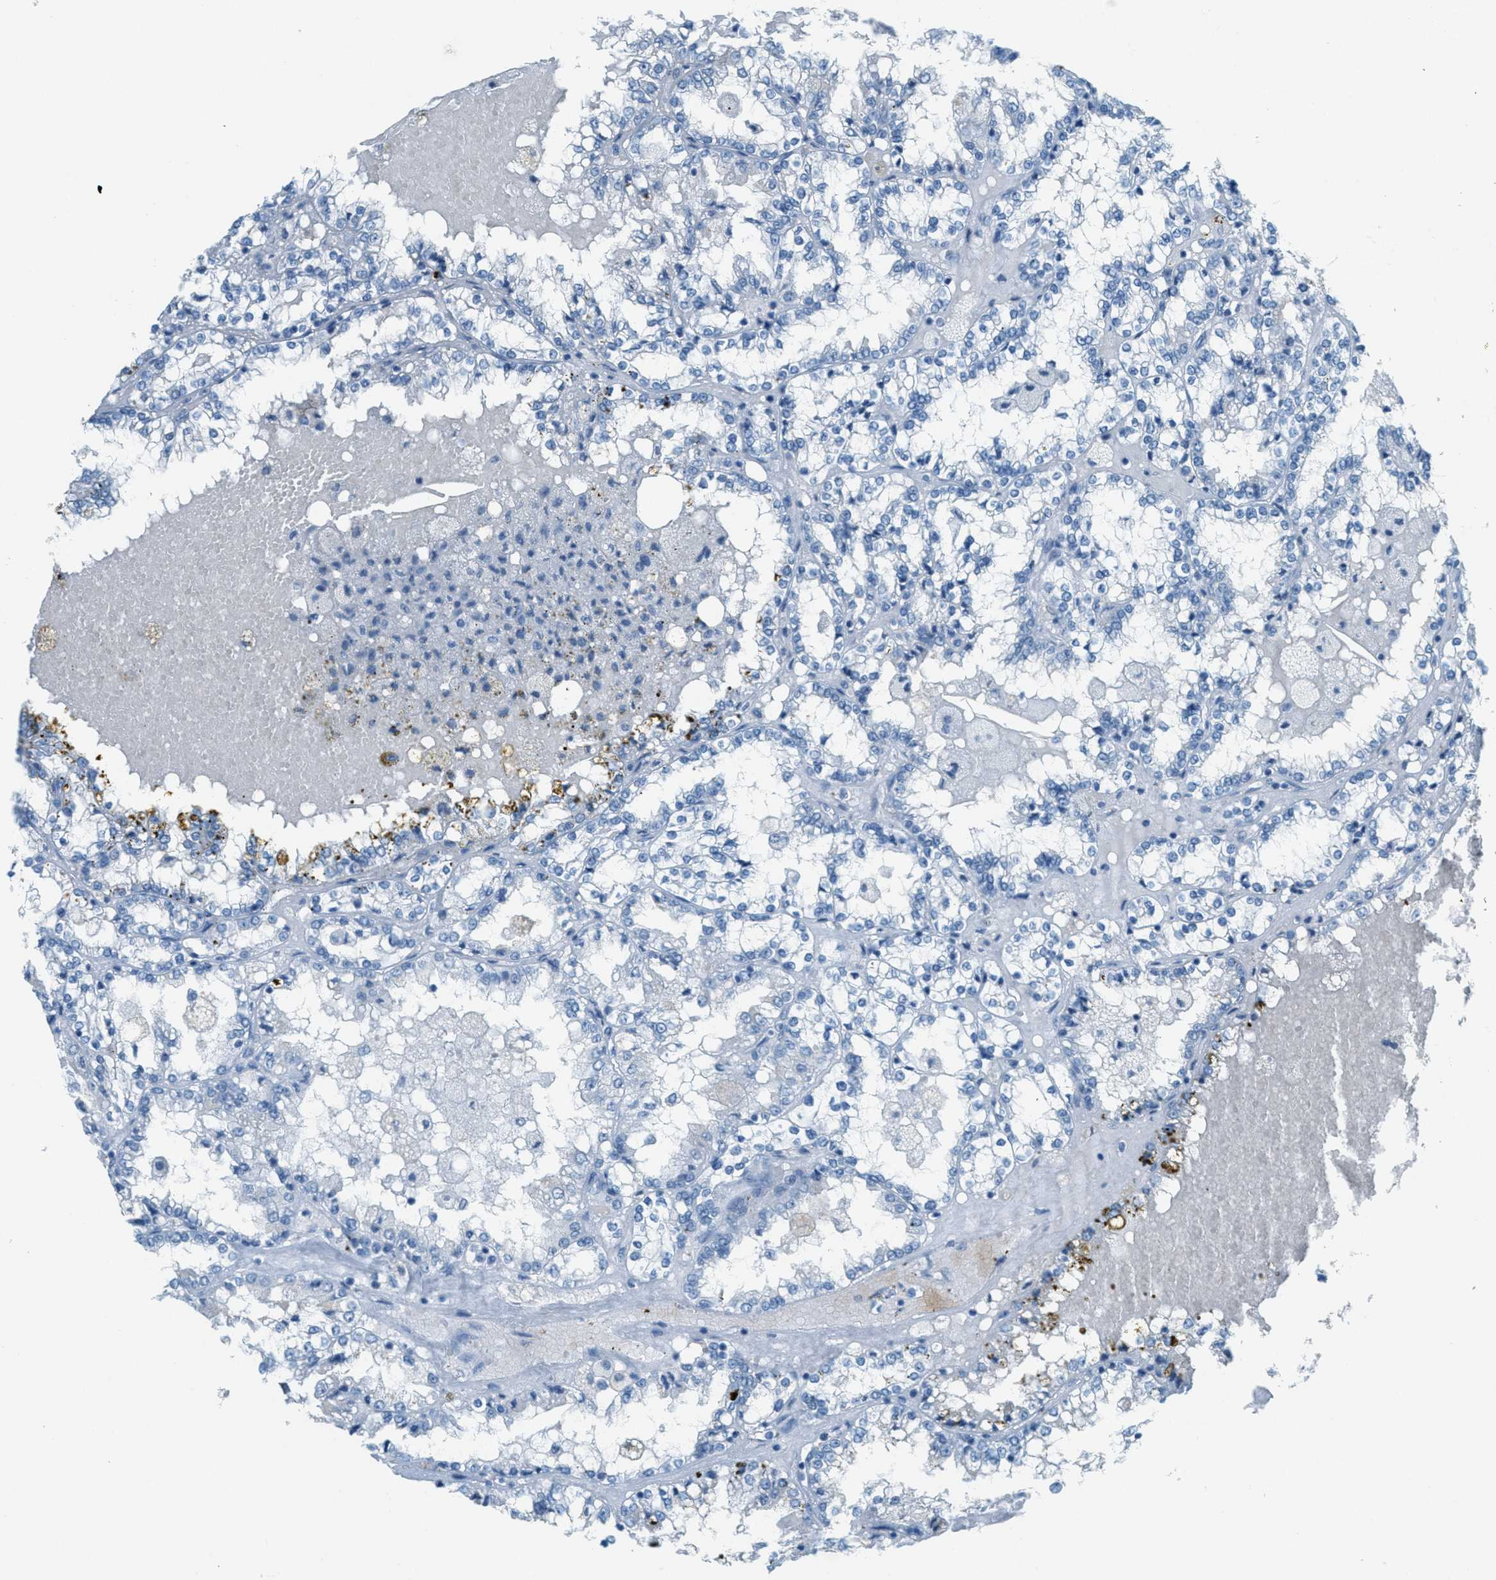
{"staining": {"intensity": "negative", "quantity": "none", "location": "none"}, "tissue": "renal cancer", "cell_type": "Tumor cells", "image_type": "cancer", "snomed": [{"axis": "morphology", "description": "Adenocarcinoma, NOS"}, {"axis": "topography", "description": "Kidney"}], "caption": "DAB immunohistochemical staining of human renal adenocarcinoma shows no significant positivity in tumor cells. (DAB IHC with hematoxylin counter stain).", "gene": "PPBP", "patient": {"sex": "female", "age": 56}}